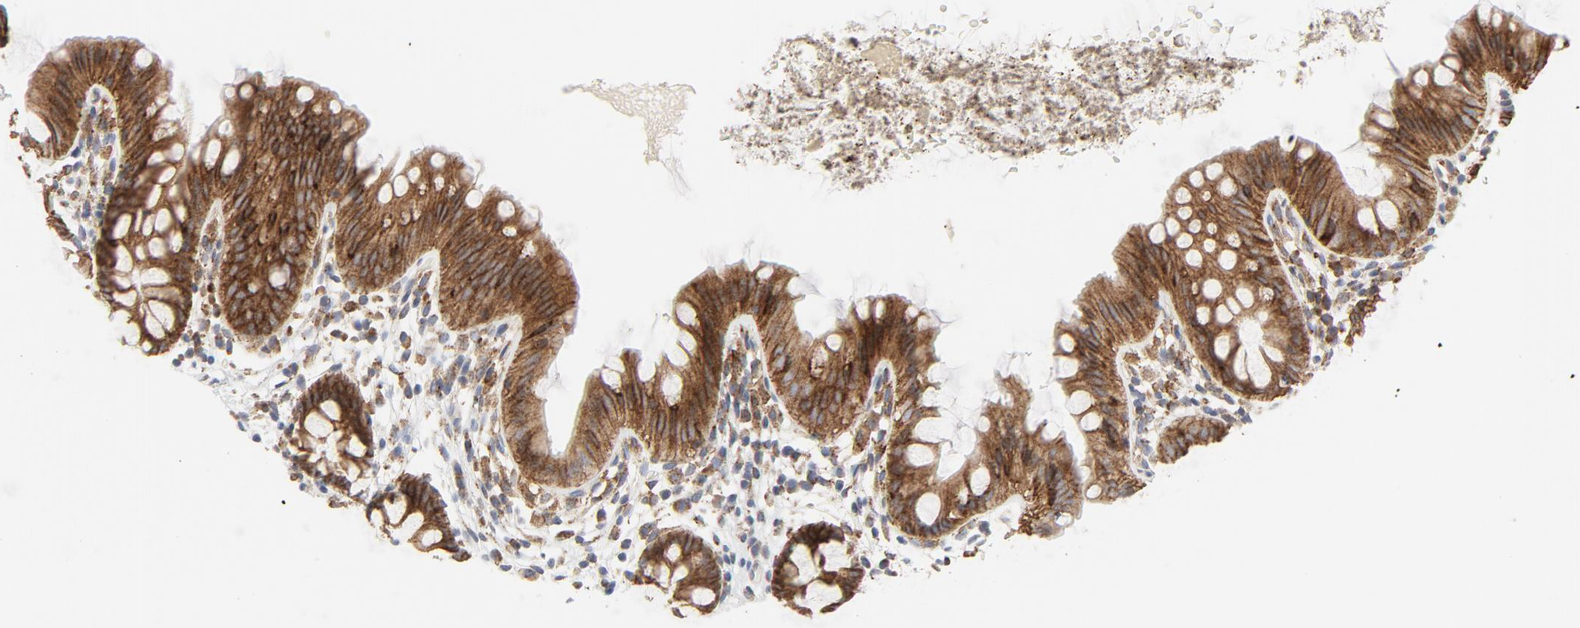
{"staining": {"intensity": "negative", "quantity": "none", "location": "none"}, "tissue": "colon", "cell_type": "Endothelial cells", "image_type": "normal", "snomed": [{"axis": "morphology", "description": "Normal tissue, NOS"}, {"axis": "topography", "description": "Smooth muscle"}, {"axis": "topography", "description": "Colon"}], "caption": "This image is of normal colon stained with IHC to label a protein in brown with the nuclei are counter-stained blue. There is no staining in endothelial cells.", "gene": "LRP6", "patient": {"sex": "male", "age": 67}}